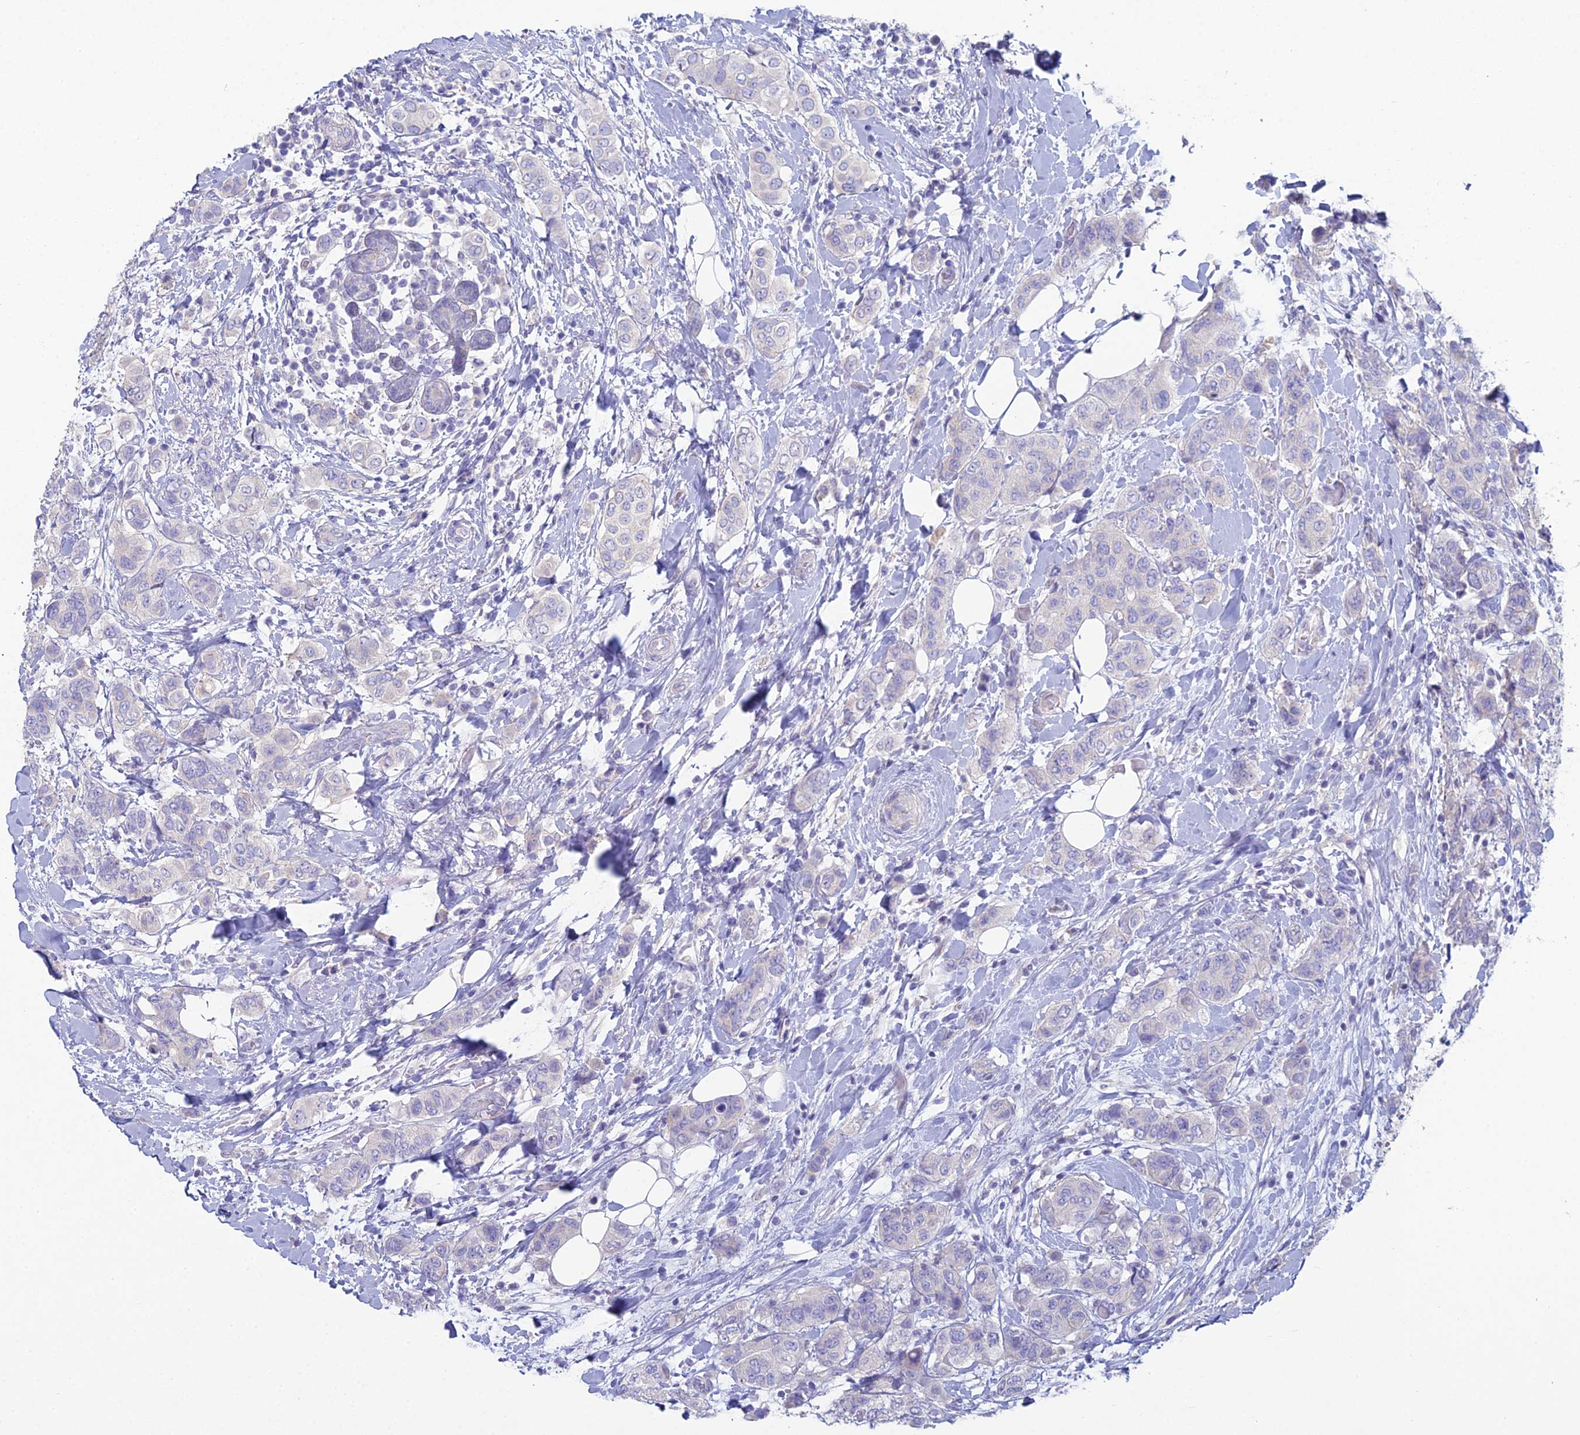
{"staining": {"intensity": "negative", "quantity": "none", "location": "none"}, "tissue": "breast cancer", "cell_type": "Tumor cells", "image_type": "cancer", "snomed": [{"axis": "morphology", "description": "Lobular carcinoma"}, {"axis": "topography", "description": "Breast"}], "caption": "Breast cancer (lobular carcinoma) was stained to show a protein in brown. There is no significant staining in tumor cells.", "gene": "NCAM1", "patient": {"sex": "female", "age": 51}}